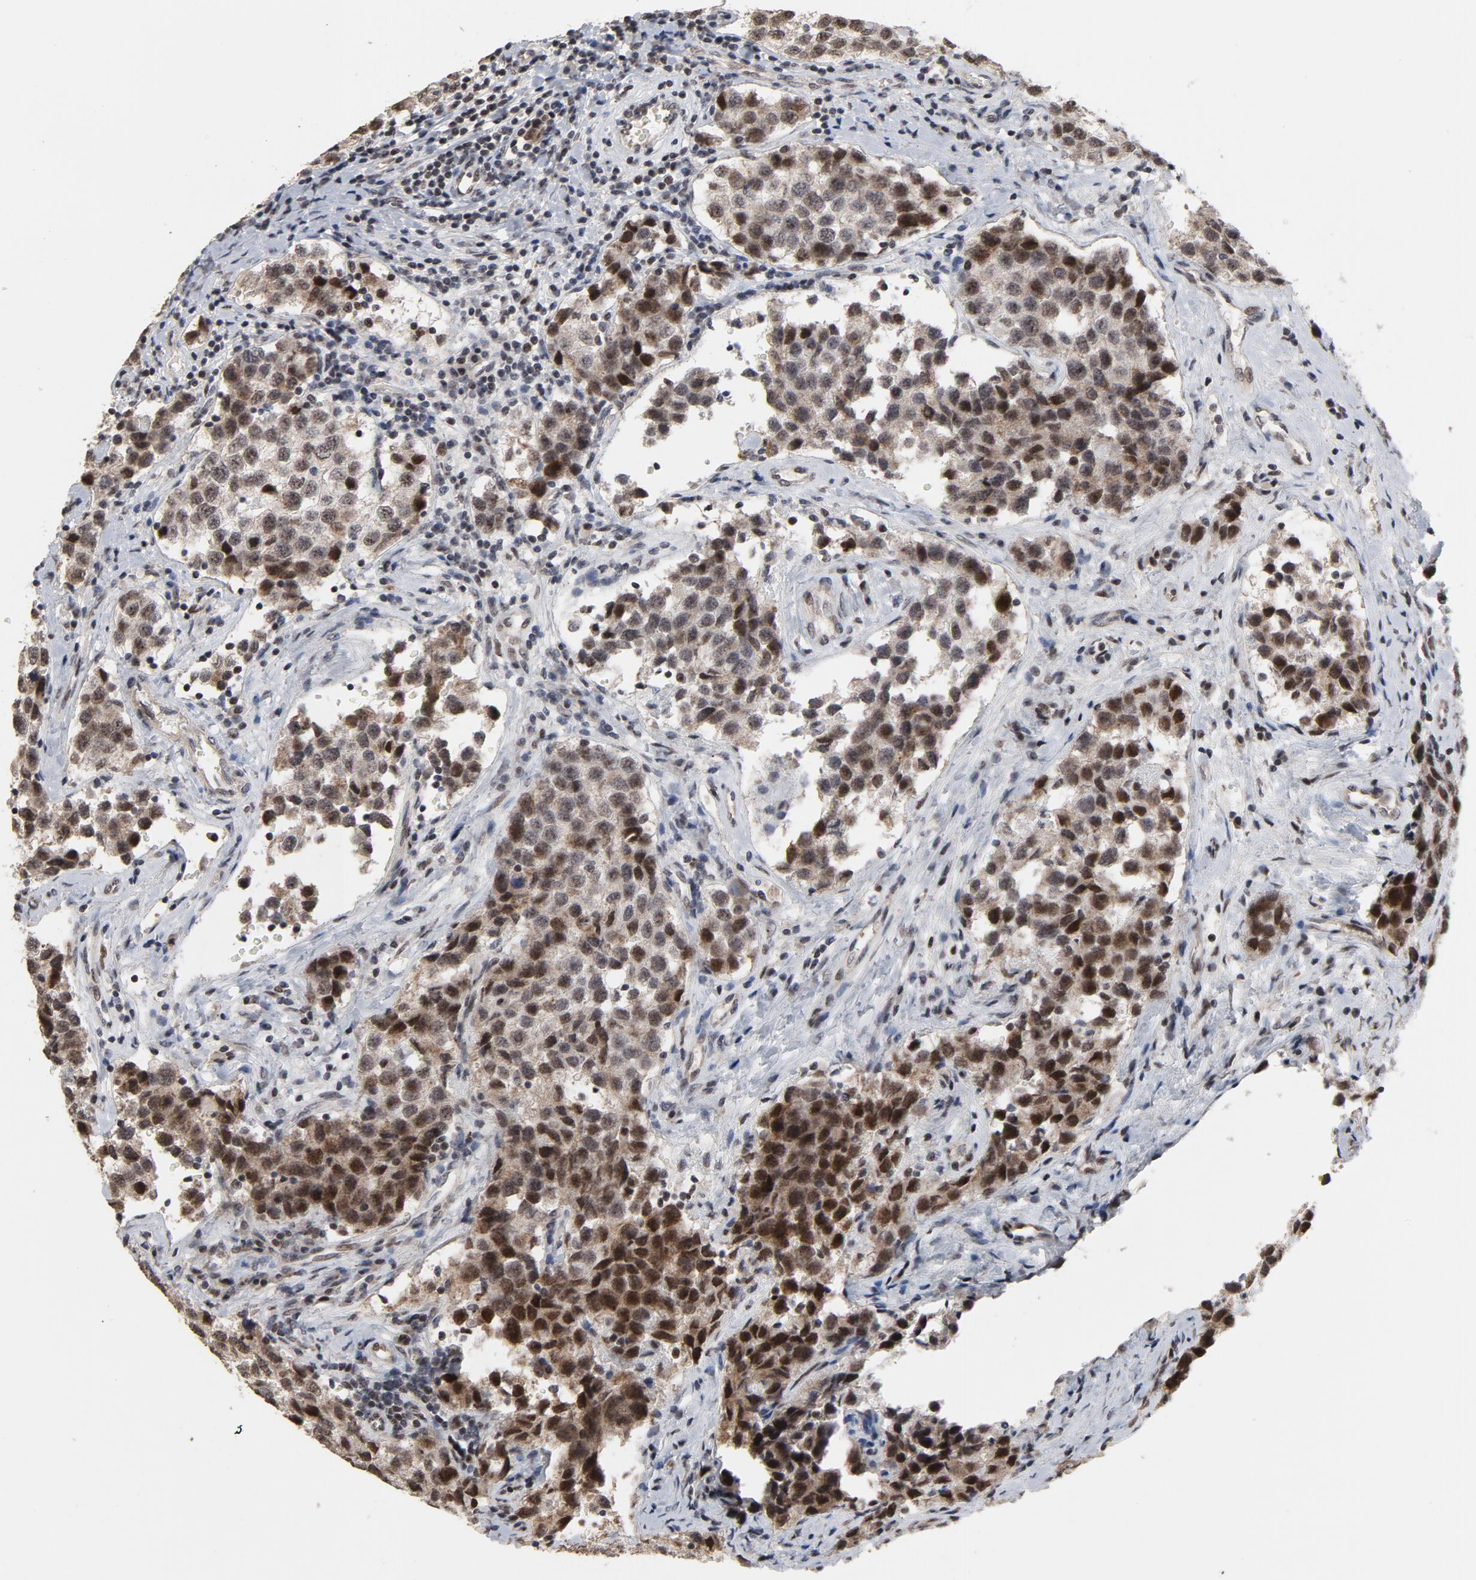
{"staining": {"intensity": "strong", "quantity": "25%-75%", "location": "nuclear"}, "tissue": "testis cancer", "cell_type": "Tumor cells", "image_type": "cancer", "snomed": [{"axis": "morphology", "description": "Seminoma, NOS"}, {"axis": "topography", "description": "Testis"}], "caption": "The histopathology image exhibits immunohistochemical staining of testis seminoma. There is strong nuclear staining is identified in about 25%-75% of tumor cells. The protein is shown in brown color, while the nuclei are stained blue.", "gene": "TP53RK", "patient": {"sex": "male", "age": 39}}